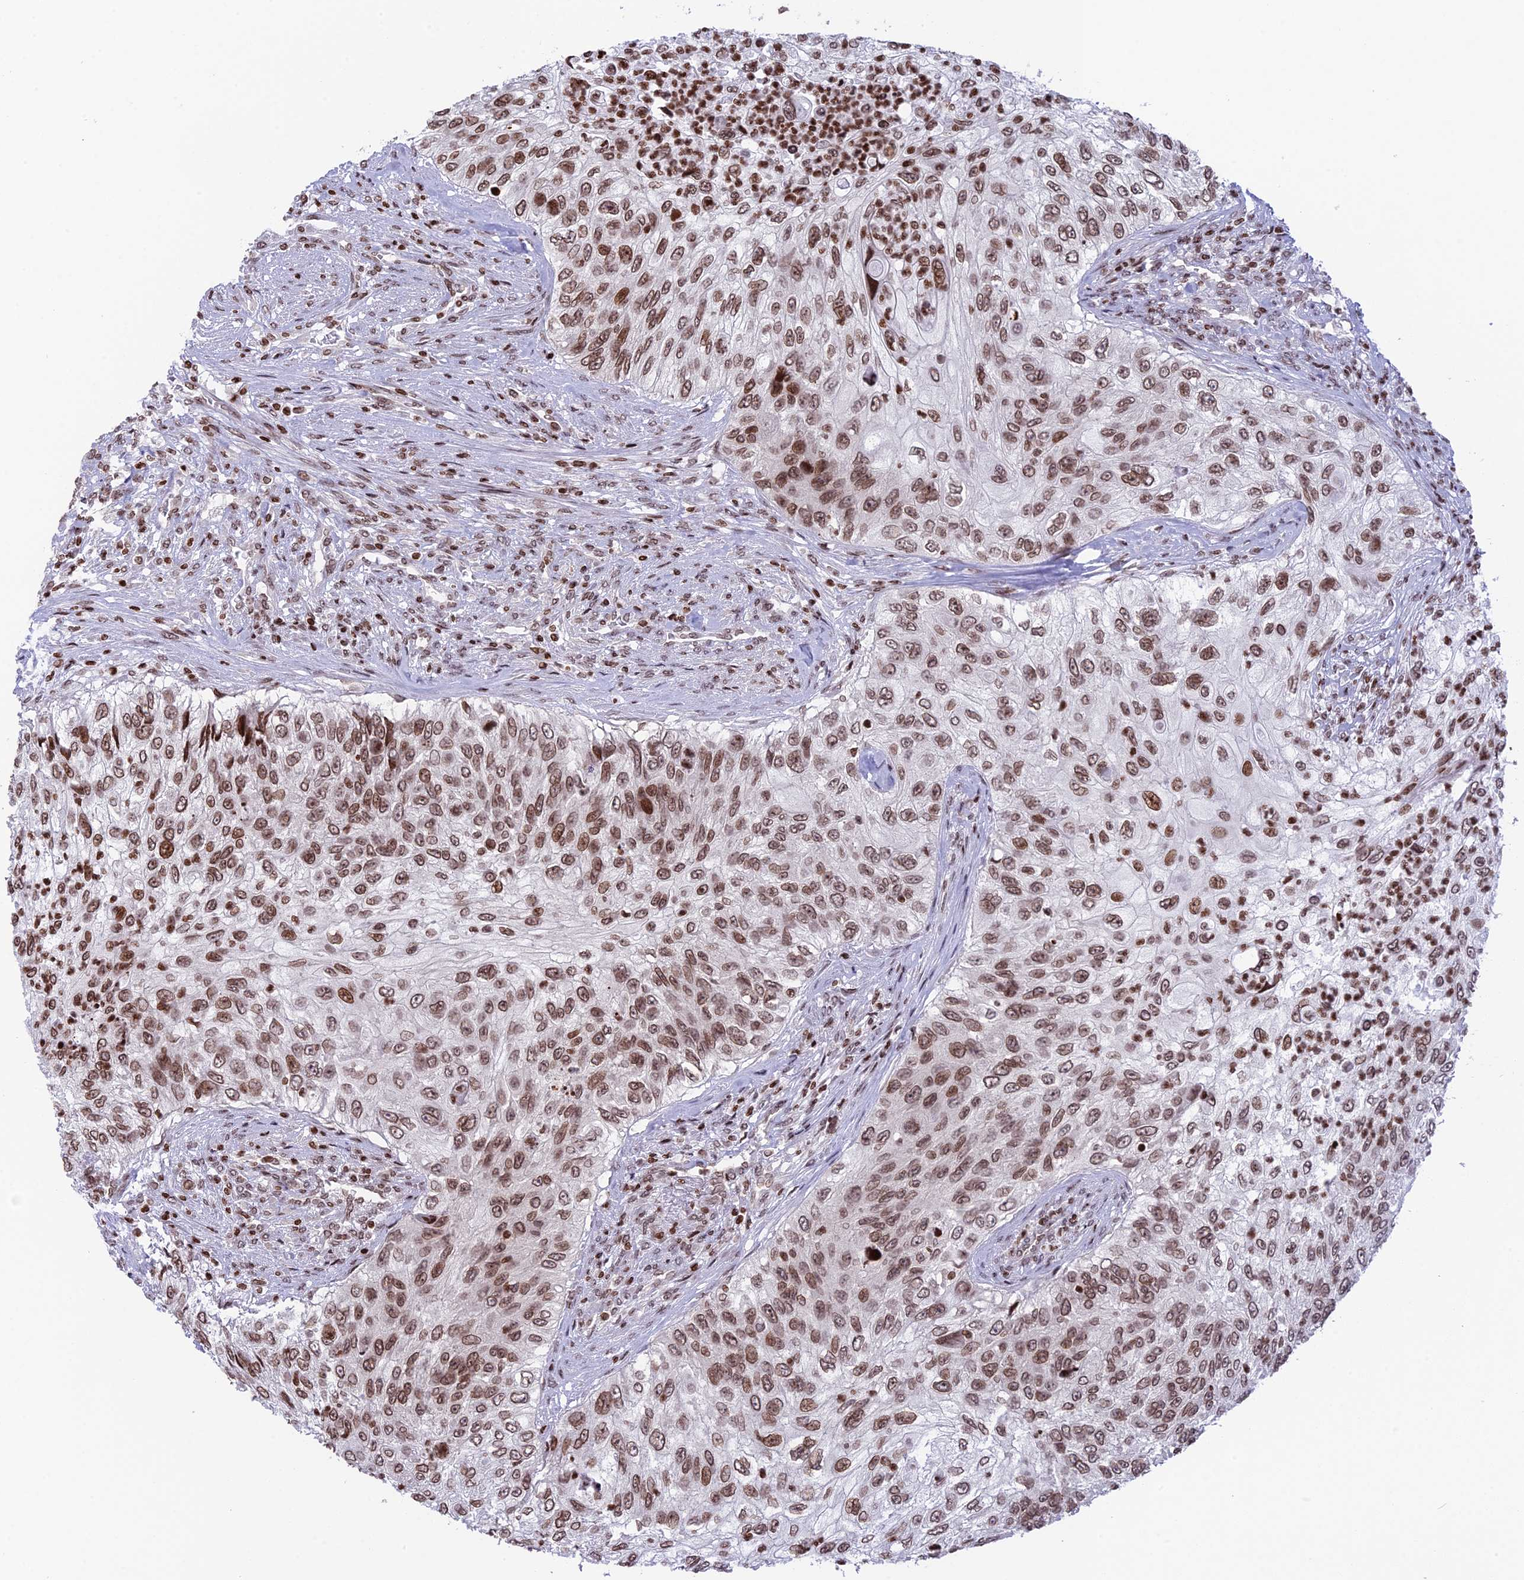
{"staining": {"intensity": "moderate", "quantity": ">75%", "location": "nuclear"}, "tissue": "urothelial cancer", "cell_type": "Tumor cells", "image_type": "cancer", "snomed": [{"axis": "morphology", "description": "Urothelial carcinoma, High grade"}, {"axis": "topography", "description": "Urinary bladder"}], "caption": "Protein positivity by IHC displays moderate nuclear expression in approximately >75% of tumor cells in urothelial cancer. (DAB (3,3'-diaminobenzidine) IHC with brightfield microscopy, high magnification).", "gene": "TET2", "patient": {"sex": "female", "age": 60}}